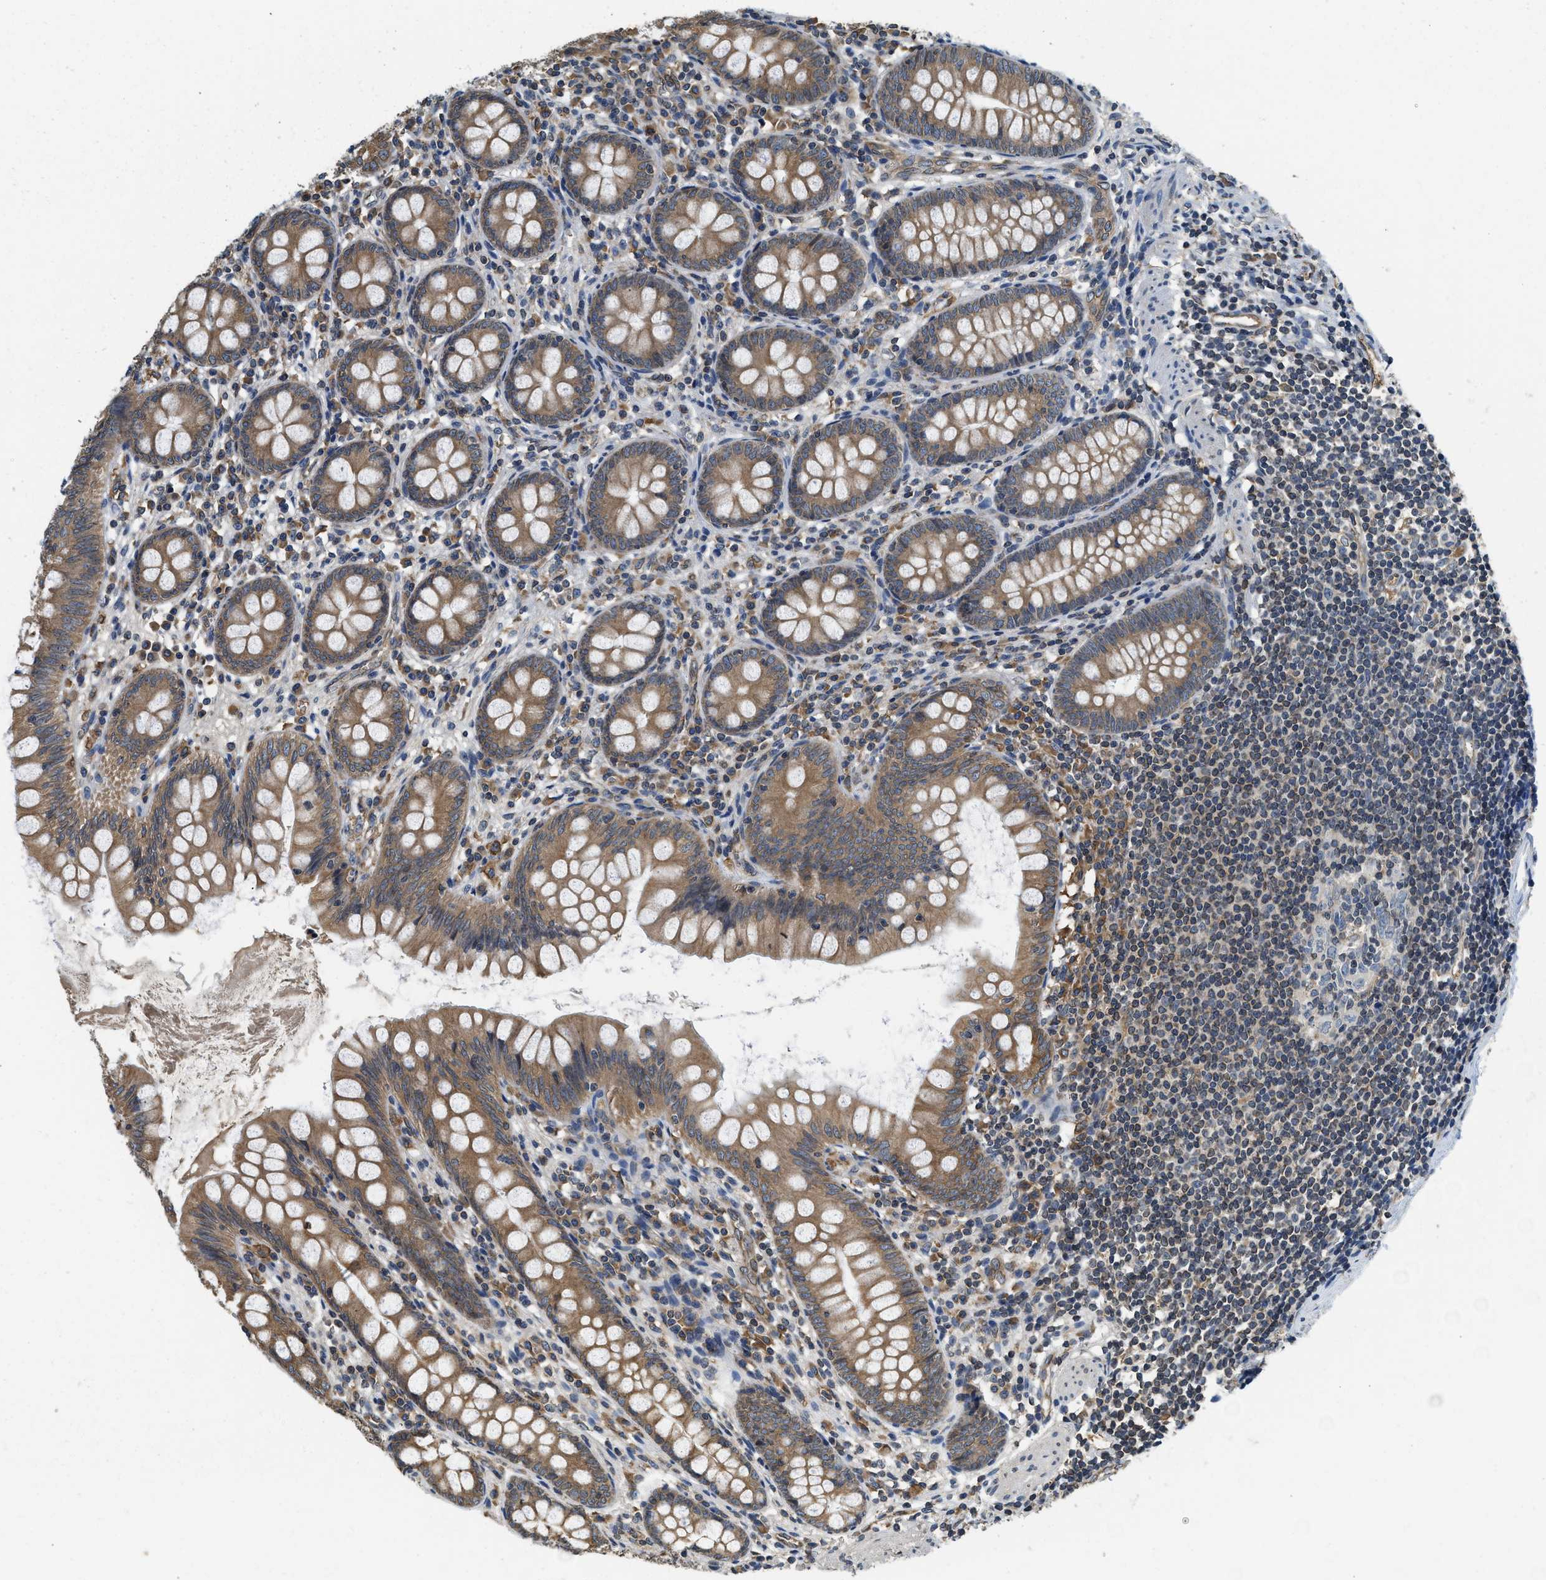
{"staining": {"intensity": "moderate", "quantity": ">75%", "location": "cytoplasmic/membranous"}, "tissue": "appendix", "cell_type": "Glandular cells", "image_type": "normal", "snomed": [{"axis": "morphology", "description": "Normal tissue, NOS"}, {"axis": "topography", "description": "Appendix"}], "caption": "An image showing moderate cytoplasmic/membranous staining in about >75% of glandular cells in unremarkable appendix, as visualized by brown immunohistochemical staining.", "gene": "BCAP31", "patient": {"sex": "female", "age": 77}}